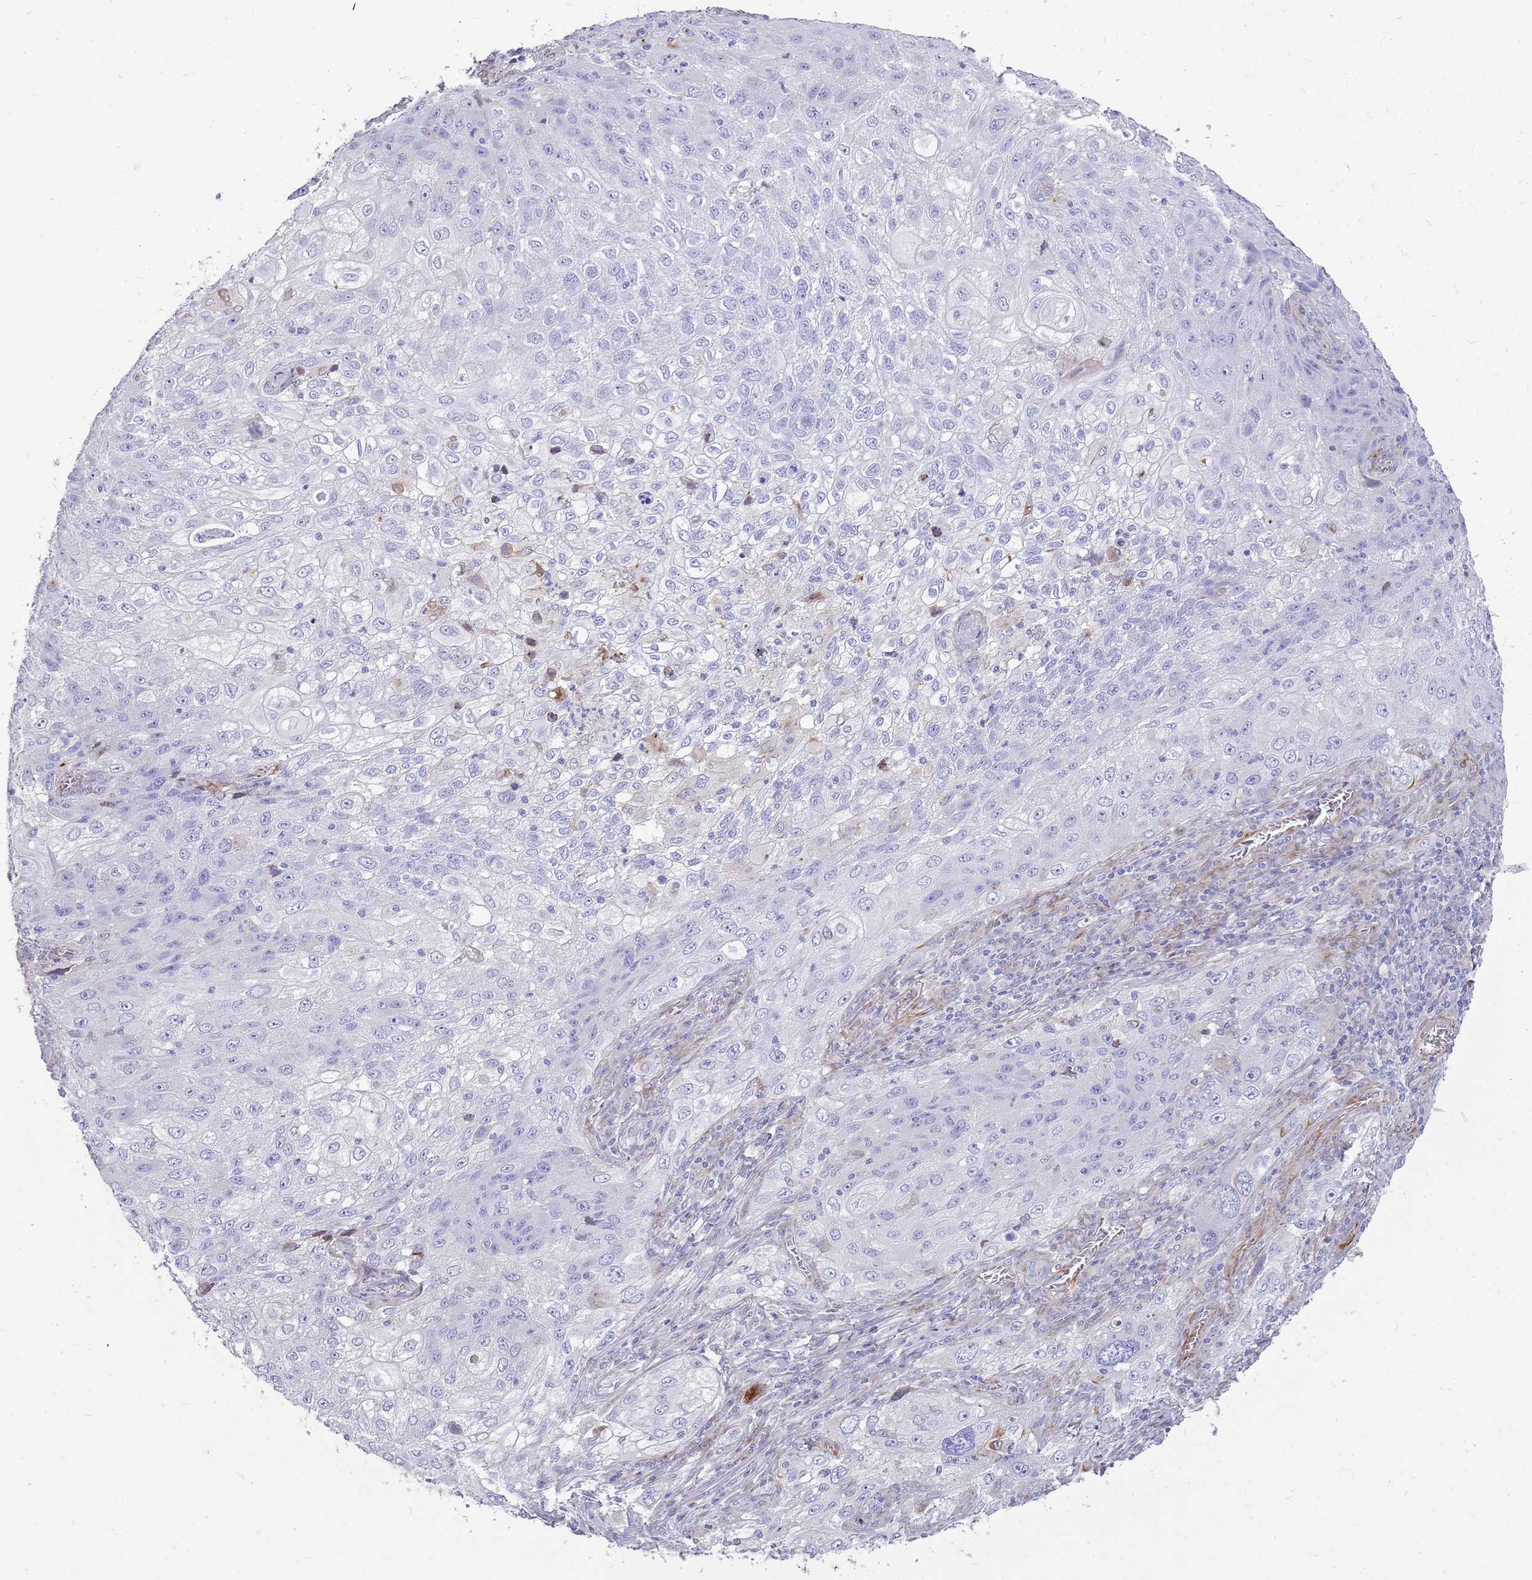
{"staining": {"intensity": "negative", "quantity": "none", "location": "none"}, "tissue": "lung cancer", "cell_type": "Tumor cells", "image_type": "cancer", "snomed": [{"axis": "morphology", "description": "Squamous cell carcinoma, NOS"}, {"axis": "topography", "description": "Lung"}], "caption": "The immunohistochemistry (IHC) micrograph has no significant positivity in tumor cells of lung cancer tissue.", "gene": "ZDHHC1", "patient": {"sex": "female", "age": 69}}